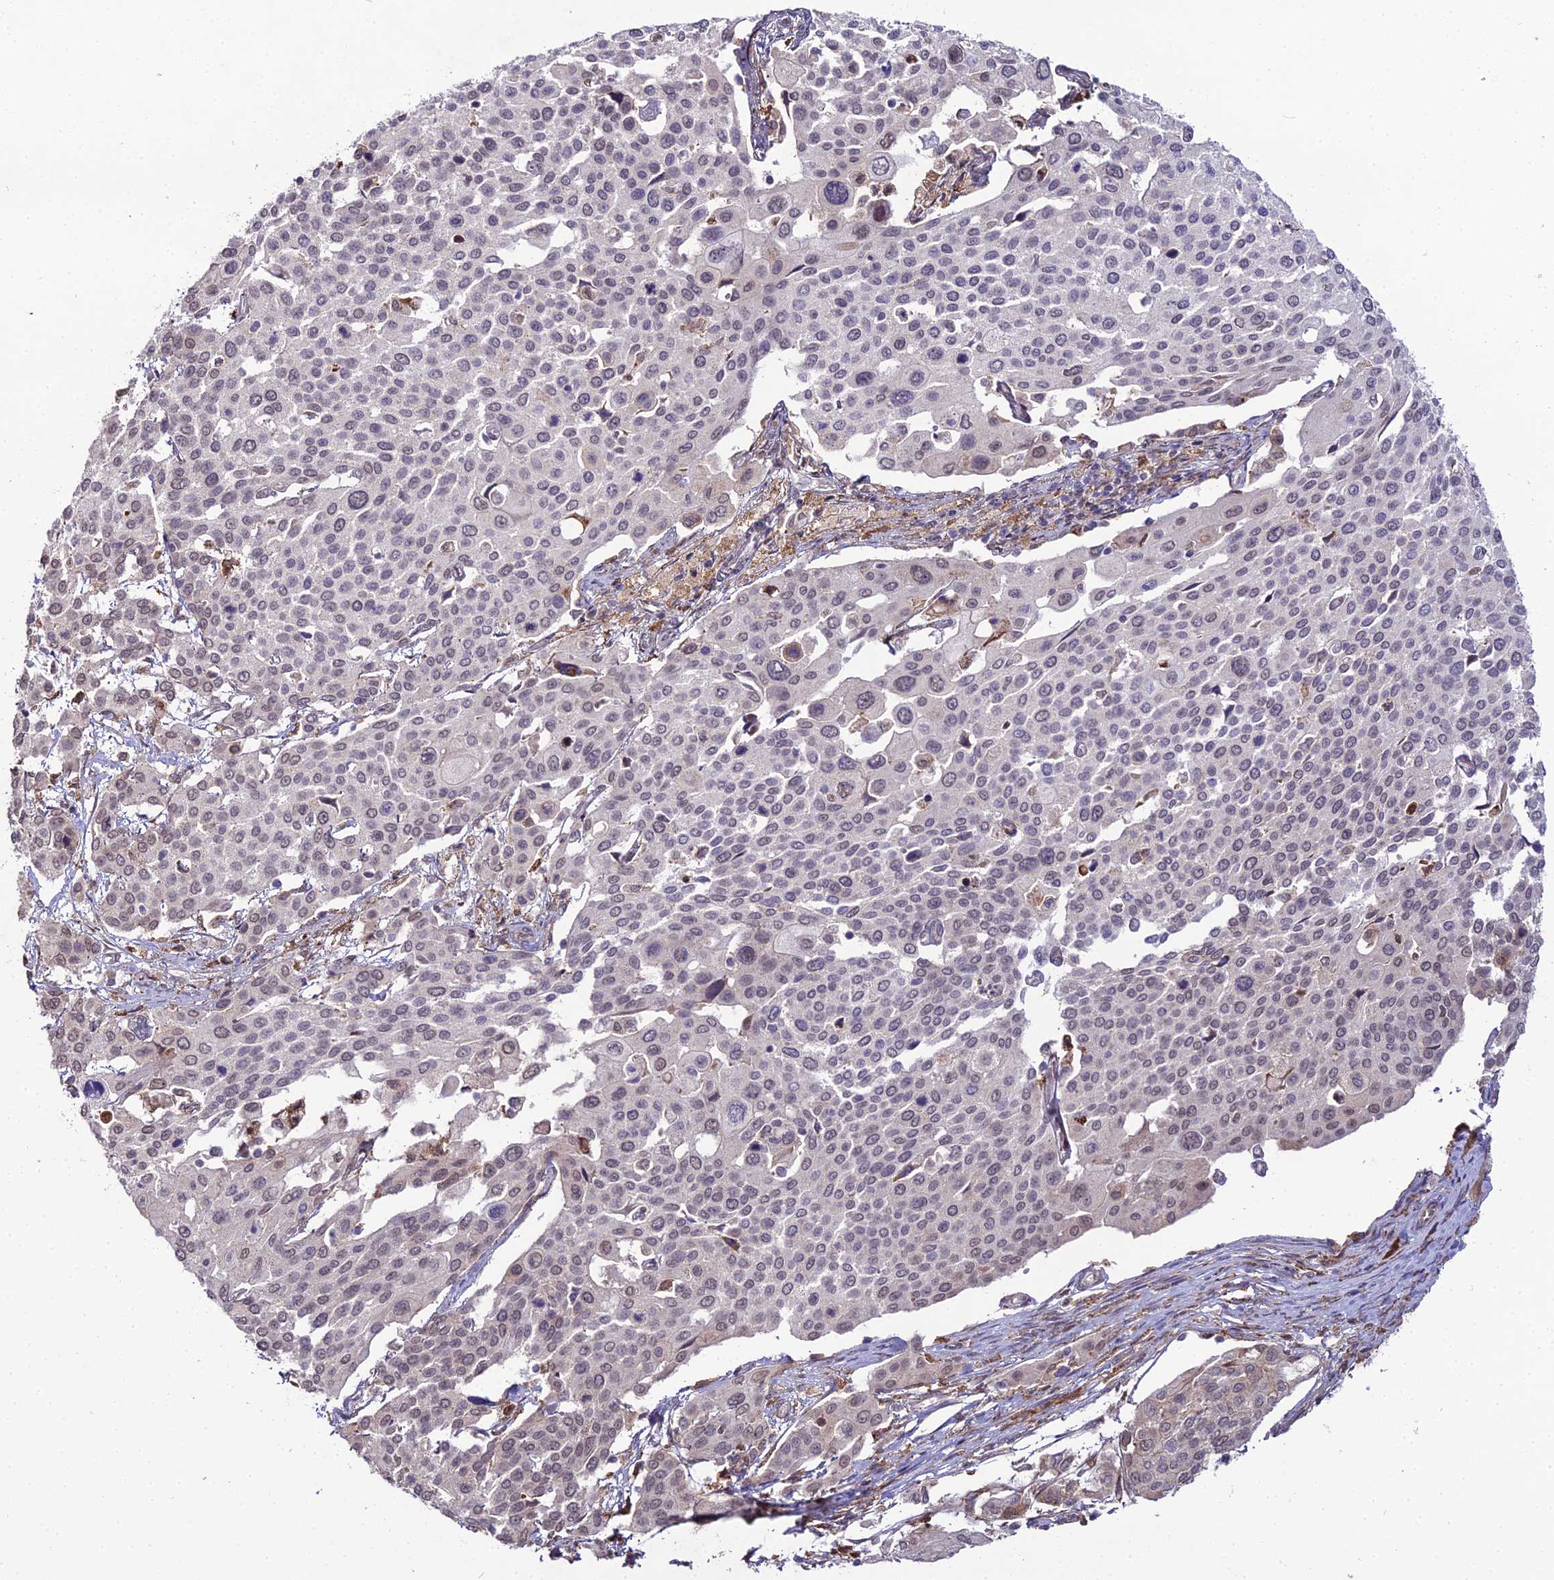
{"staining": {"intensity": "moderate", "quantity": "<25%", "location": "cytoplasmic/membranous"}, "tissue": "cervical cancer", "cell_type": "Tumor cells", "image_type": "cancer", "snomed": [{"axis": "morphology", "description": "Squamous cell carcinoma, NOS"}, {"axis": "topography", "description": "Cervix"}], "caption": "IHC histopathology image of cervical cancer stained for a protein (brown), which shows low levels of moderate cytoplasmic/membranous positivity in approximately <25% of tumor cells.", "gene": "TROAP", "patient": {"sex": "female", "age": 44}}